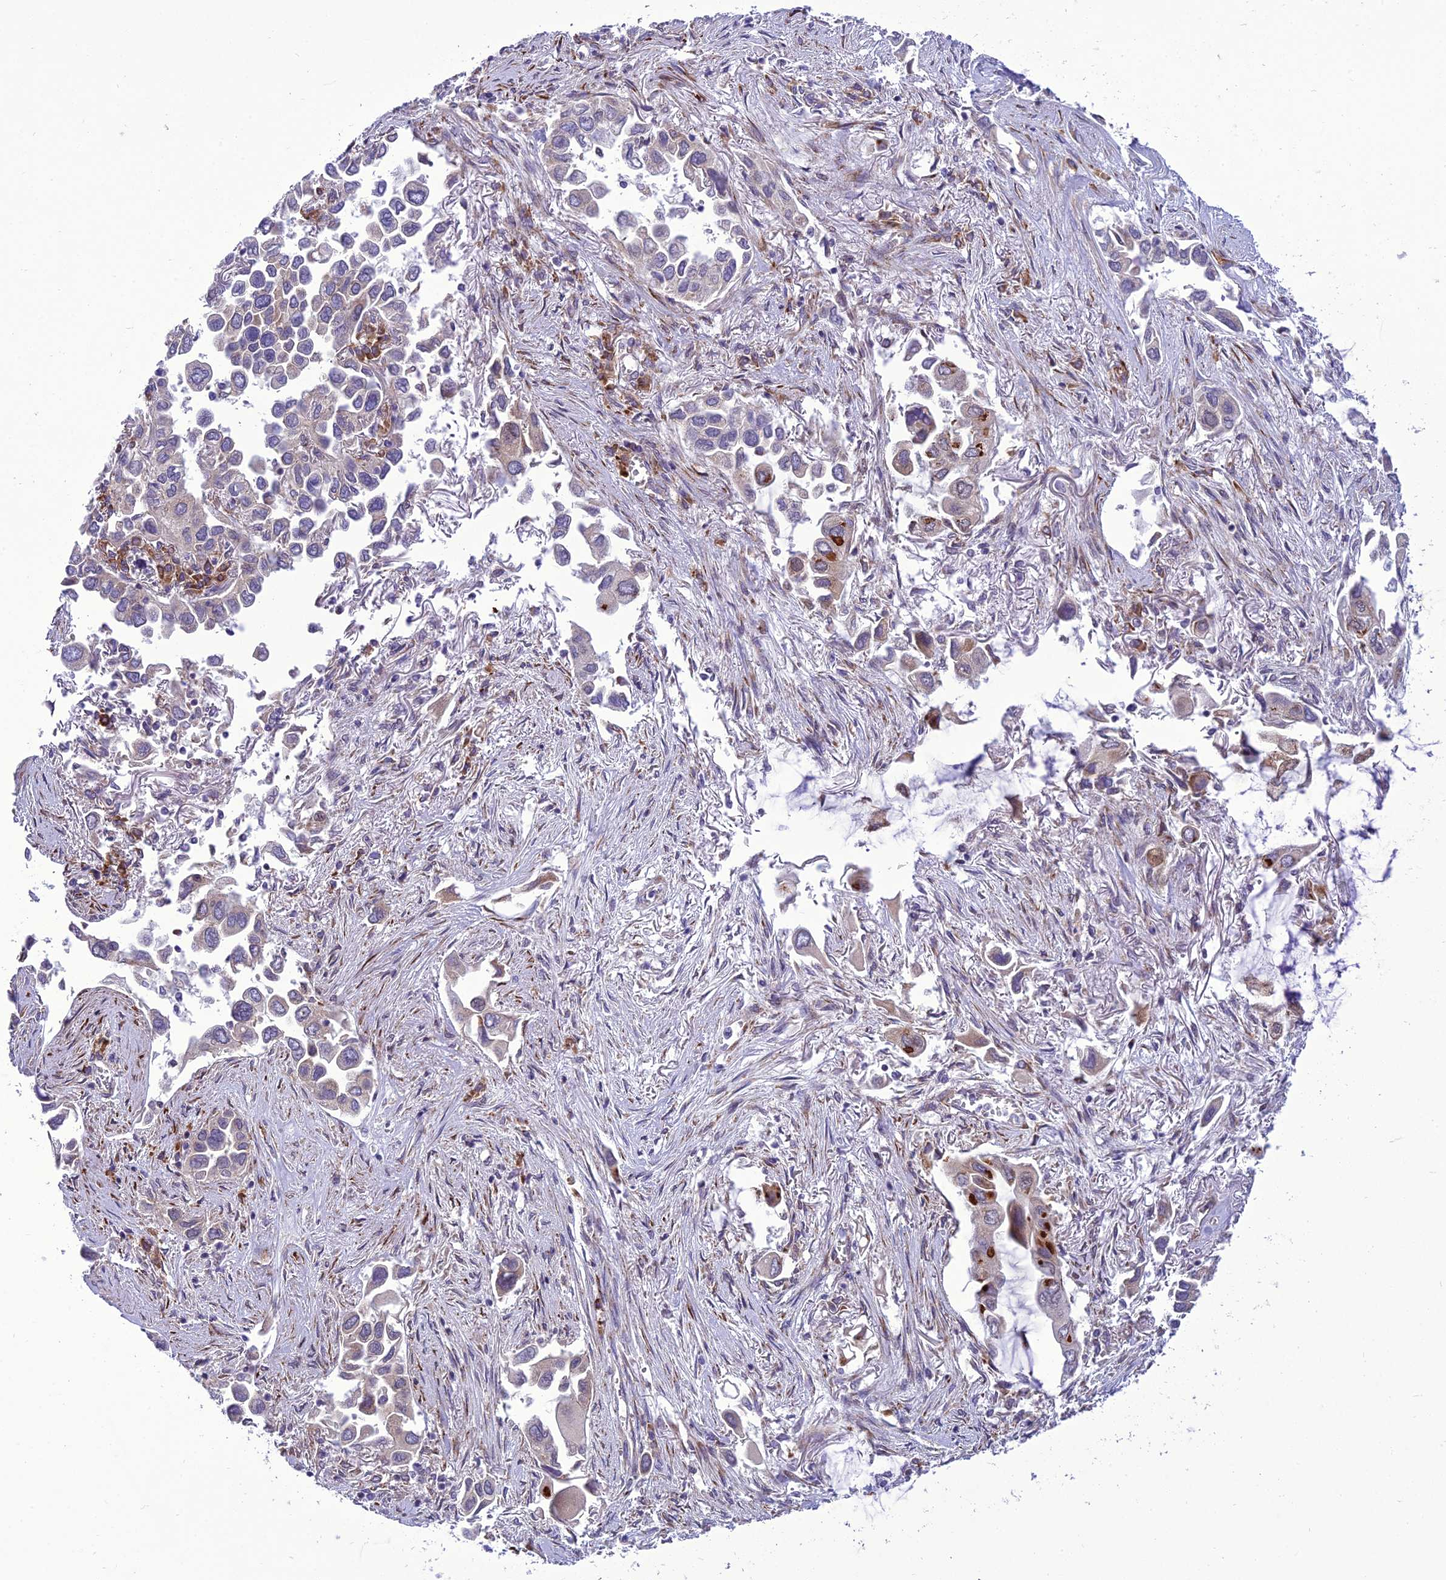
{"staining": {"intensity": "strong", "quantity": "<25%", "location": "cytoplasmic/membranous"}, "tissue": "lung cancer", "cell_type": "Tumor cells", "image_type": "cancer", "snomed": [{"axis": "morphology", "description": "Adenocarcinoma, NOS"}, {"axis": "topography", "description": "Lung"}], "caption": "High-power microscopy captured an immunohistochemistry (IHC) micrograph of adenocarcinoma (lung), revealing strong cytoplasmic/membranous expression in about <25% of tumor cells. (IHC, brightfield microscopy, high magnification).", "gene": "NEURL2", "patient": {"sex": "female", "age": 76}}